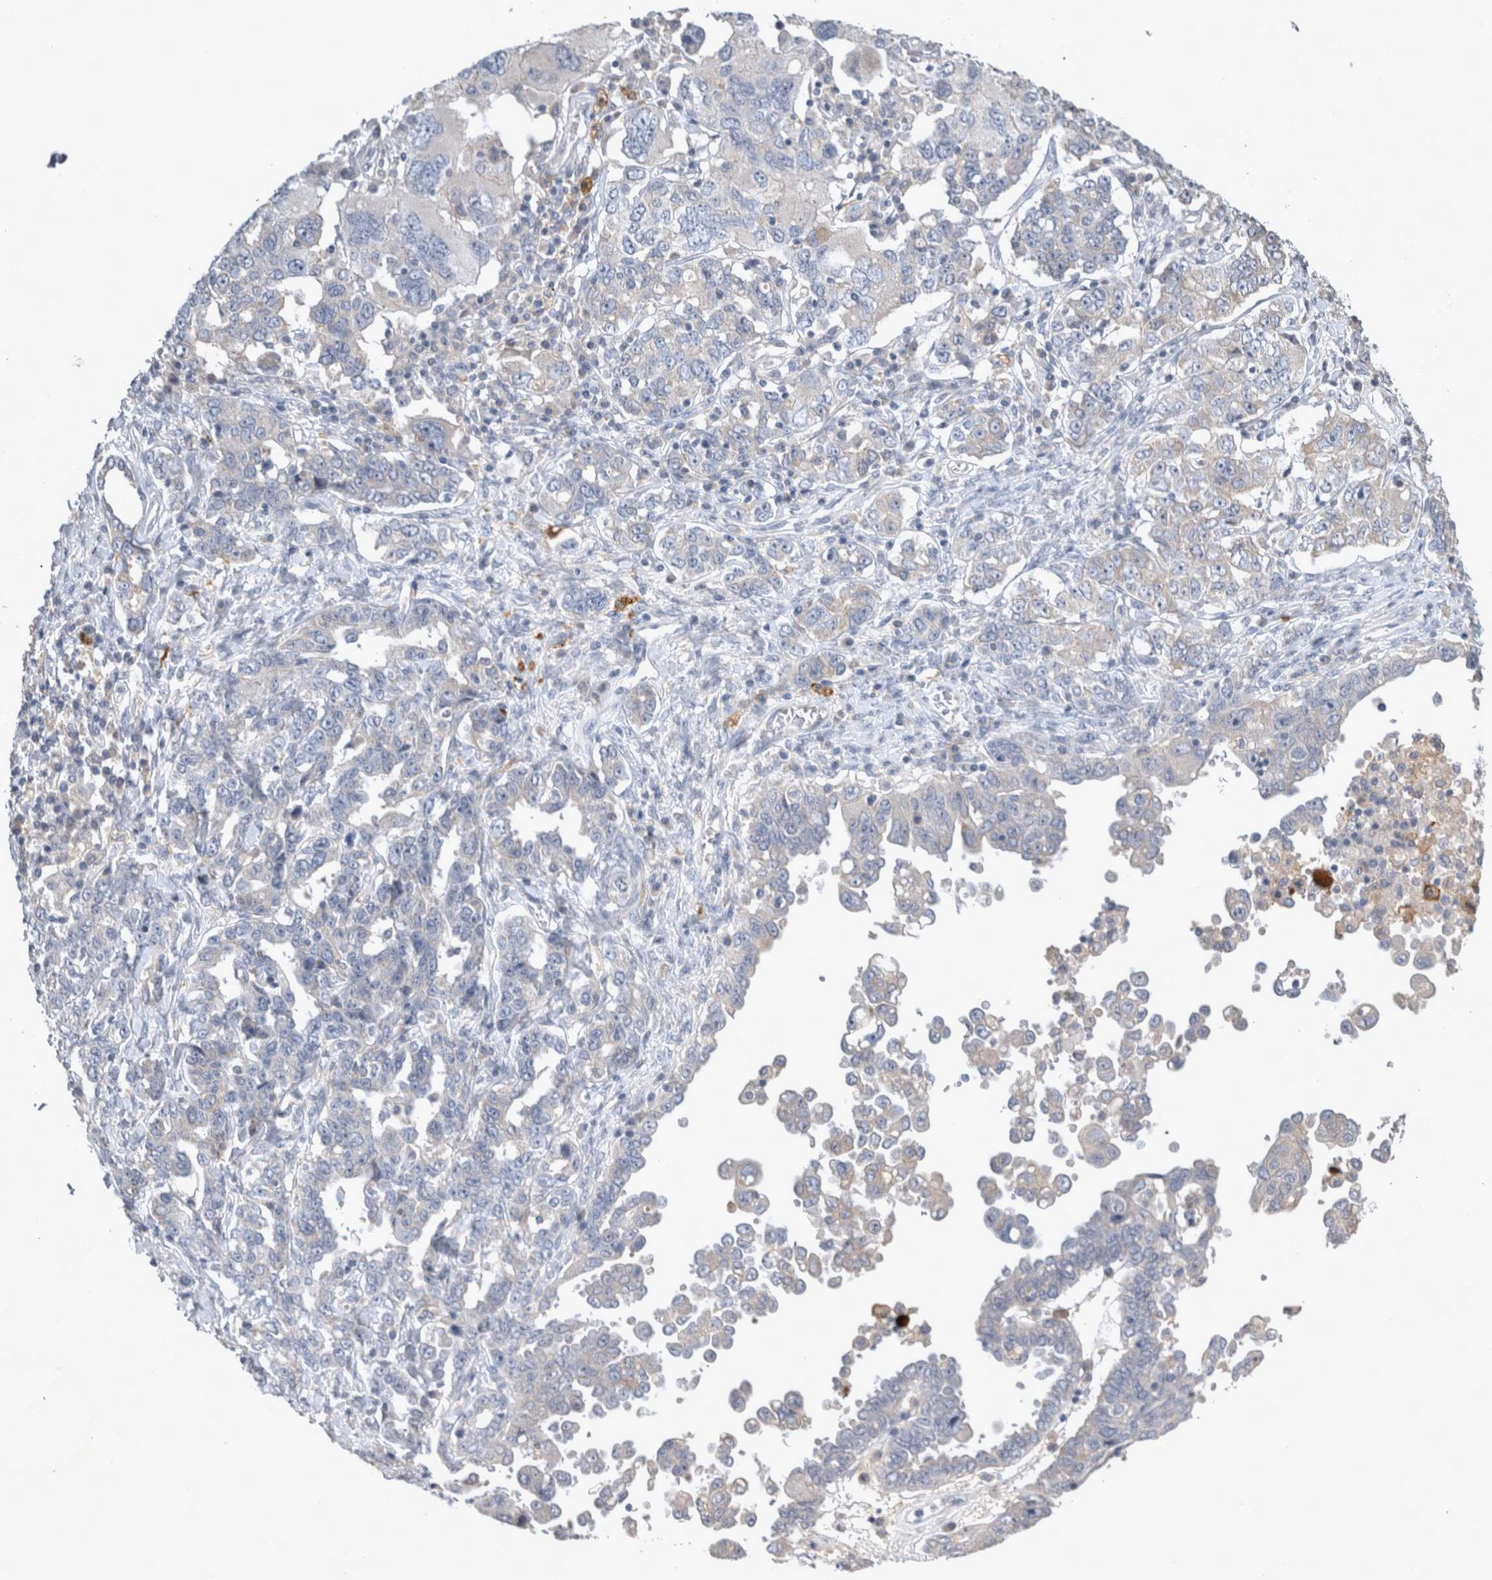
{"staining": {"intensity": "negative", "quantity": "none", "location": "none"}, "tissue": "ovarian cancer", "cell_type": "Tumor cells", "image_type": "cancer", "snomed": [{"axis": "morphology", "description": "Carcinoma, endometroid"}, {"axis": "topography", "description": "Ovary"}], "caption": "This is a image of immunohistochemistry staining of ovarian cancer (endometroid carcinoma), which shows no staining in tumor cells. (DAB immunohistochemistry (IHC) visualized using brightfield microscopy, high magnification).", "gene": "SLC22A11", "patient": {"sex": "female", "age": 62}}